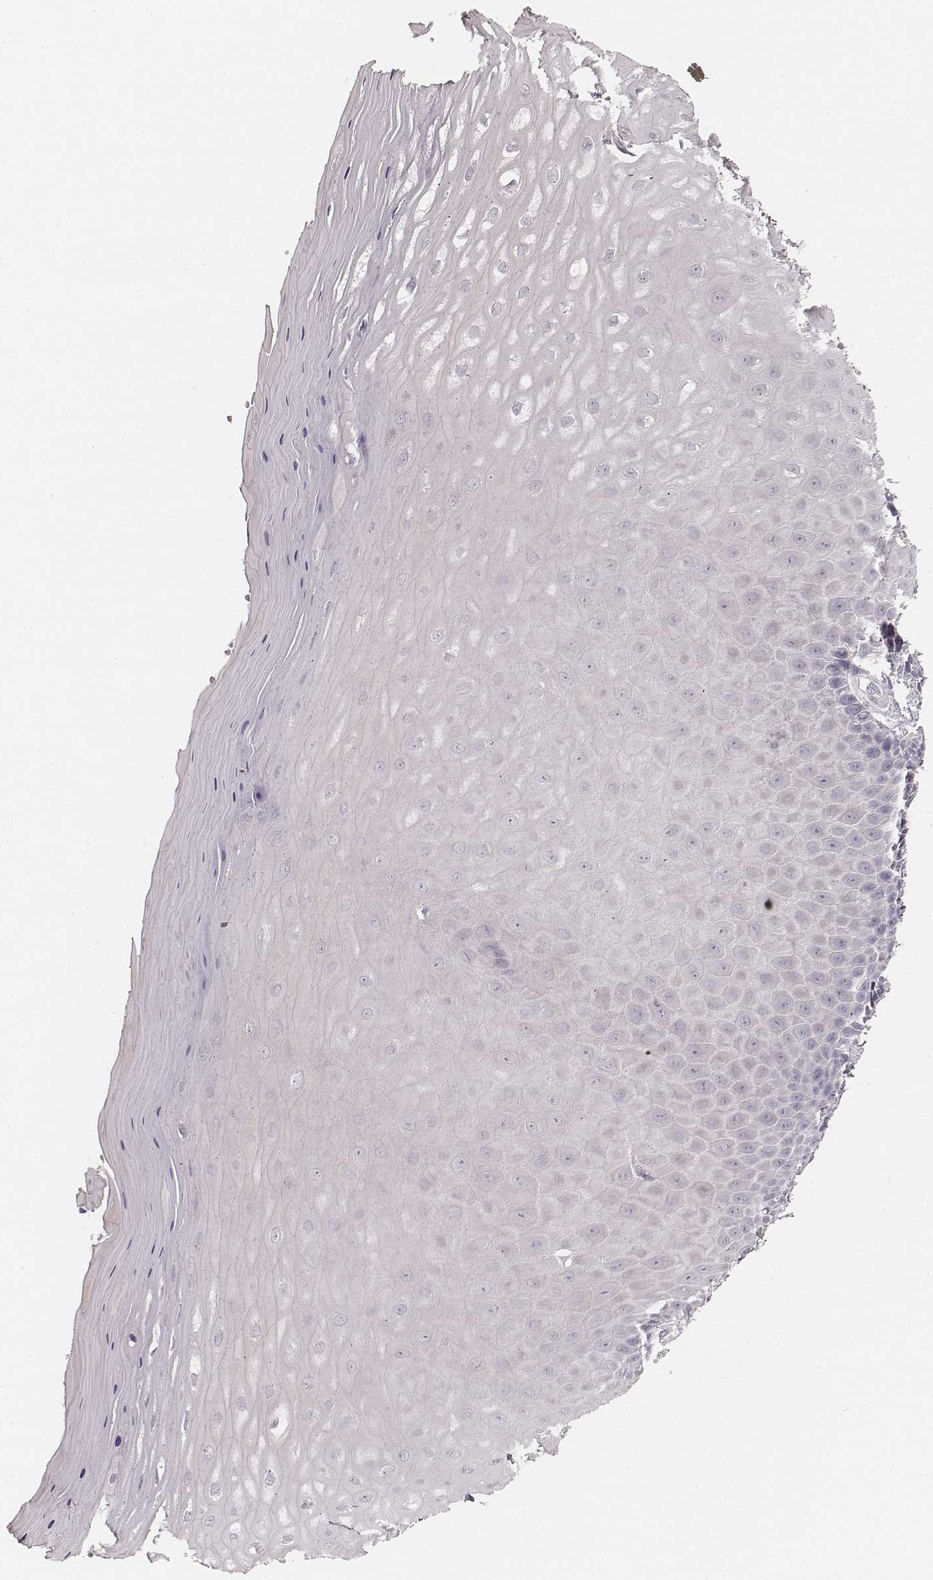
{"staining": {"intensity": "negative", "quantity": "none", "location": "none"}, "tissue": "vagina", "cell_type": "Squamous epithelial cells", "image_type": "normal", "snomed": [{"axis": "morphology", "description": "Normal tissue, NOS"}, {"axis": "topography", "description": "Vagina"}], "caption": "Immunohistochemical staining of benign human vagina displays no significant expression in squamous epithelial cells. Brightfield microscopy of immunohistochemistry (IHC) stained with DAB (3,3'-diaminobenzidine) (brown) and hematoxylin (blue), captured at high magnification.", "gene": "ABCA7", "patient": {"sex": "female", "age": 83}}